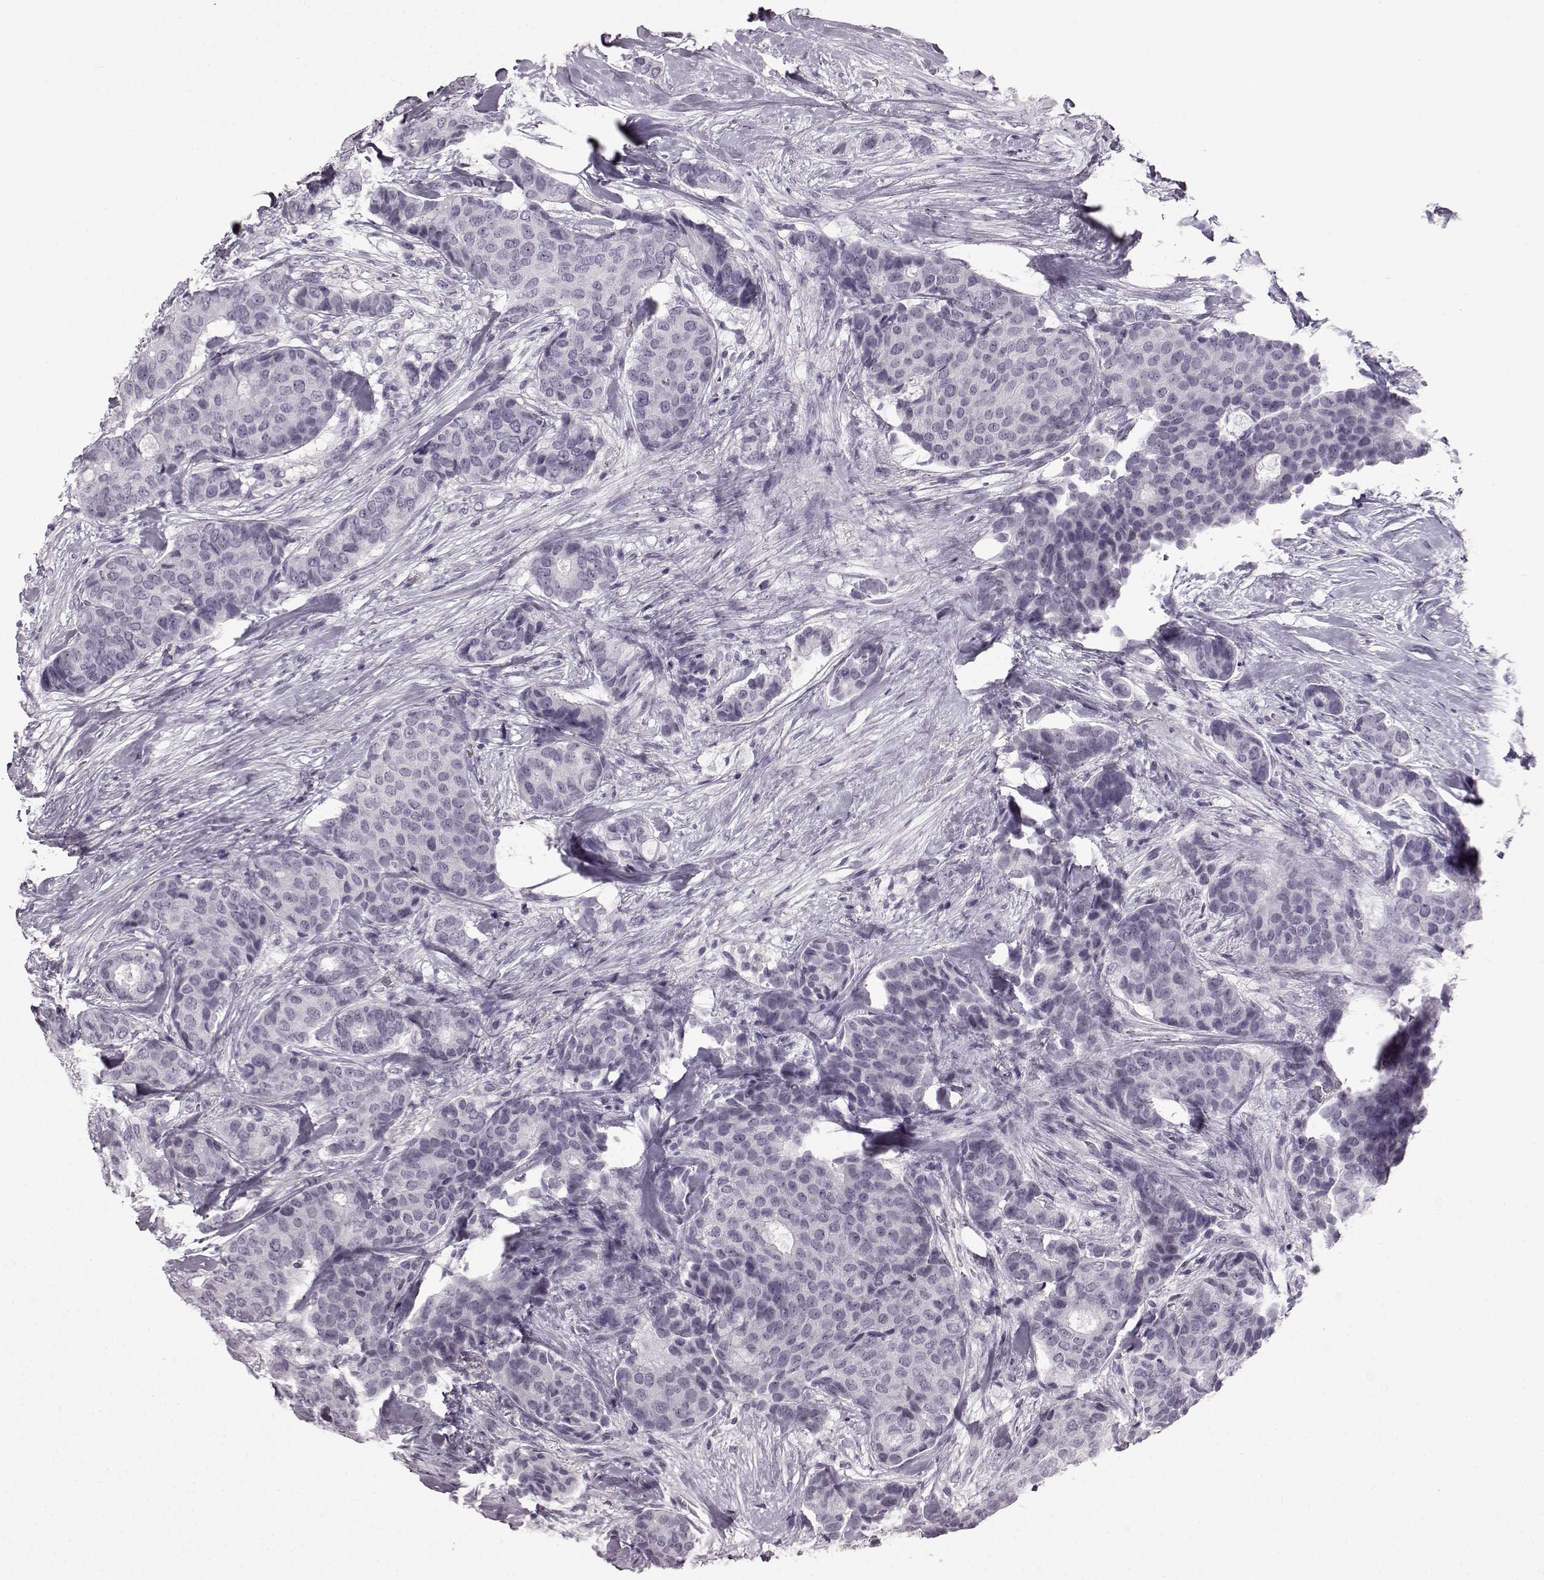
{"staining": {"intensity": "negative", "quantity": "none", "location": "none"}, "tissue": "breast cancer", "cell_type": "Tumor cells", "image_type": "cancer", "snomed": [{"axis": "morphology", "description": "Duct carcinoma"}, {"axis": "topography", "description": "Breast"}], "caption": "Micrograph shows no significant protein positivity in tumor cells of breast cancer (infiltrating ductal carcinoma).", "gene": "PRPH2", "patient": {"sex": "female", "age": 75}}